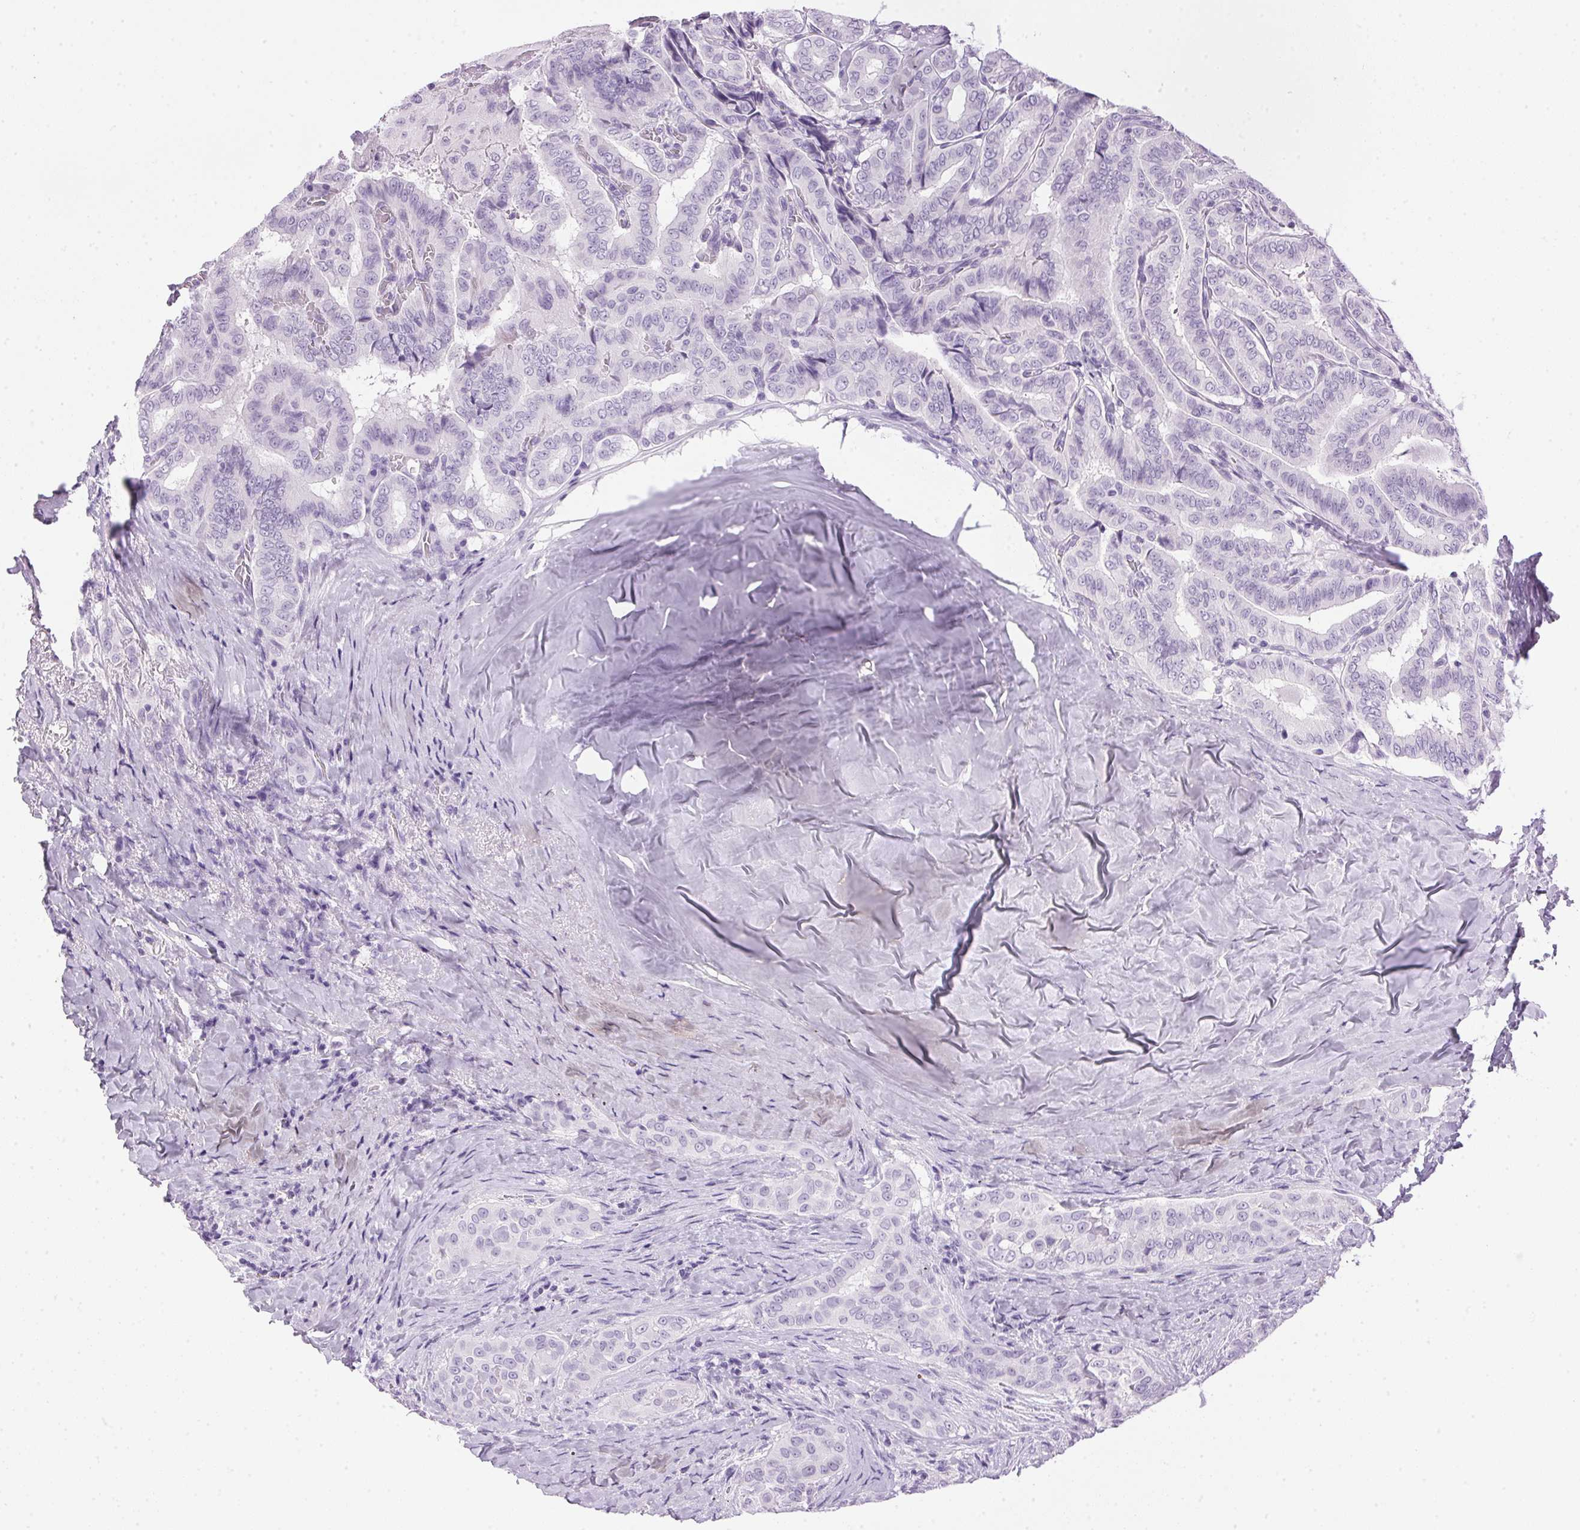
{"staining": {"intensity": "negative", "quantity": "none", "location": "none"}, "tissue": "thyroid cancer", "cell_type": "Tumor cells", "image_type": "cancer", "snomed": [{"axis": "morphology", "description": "Papillary adenocarcinoma, NOS"}, {"axis": "morphology", "description": "Papillary adenoma metastatic"}, {"axis": "topography", "description": "Thyroid gland"}], "caption": "Tumor cells show no significant expression in thyroid papillary adenocarcinoma.", "gene": "SP7", "patient": {"sex": "female", "age": 50}}